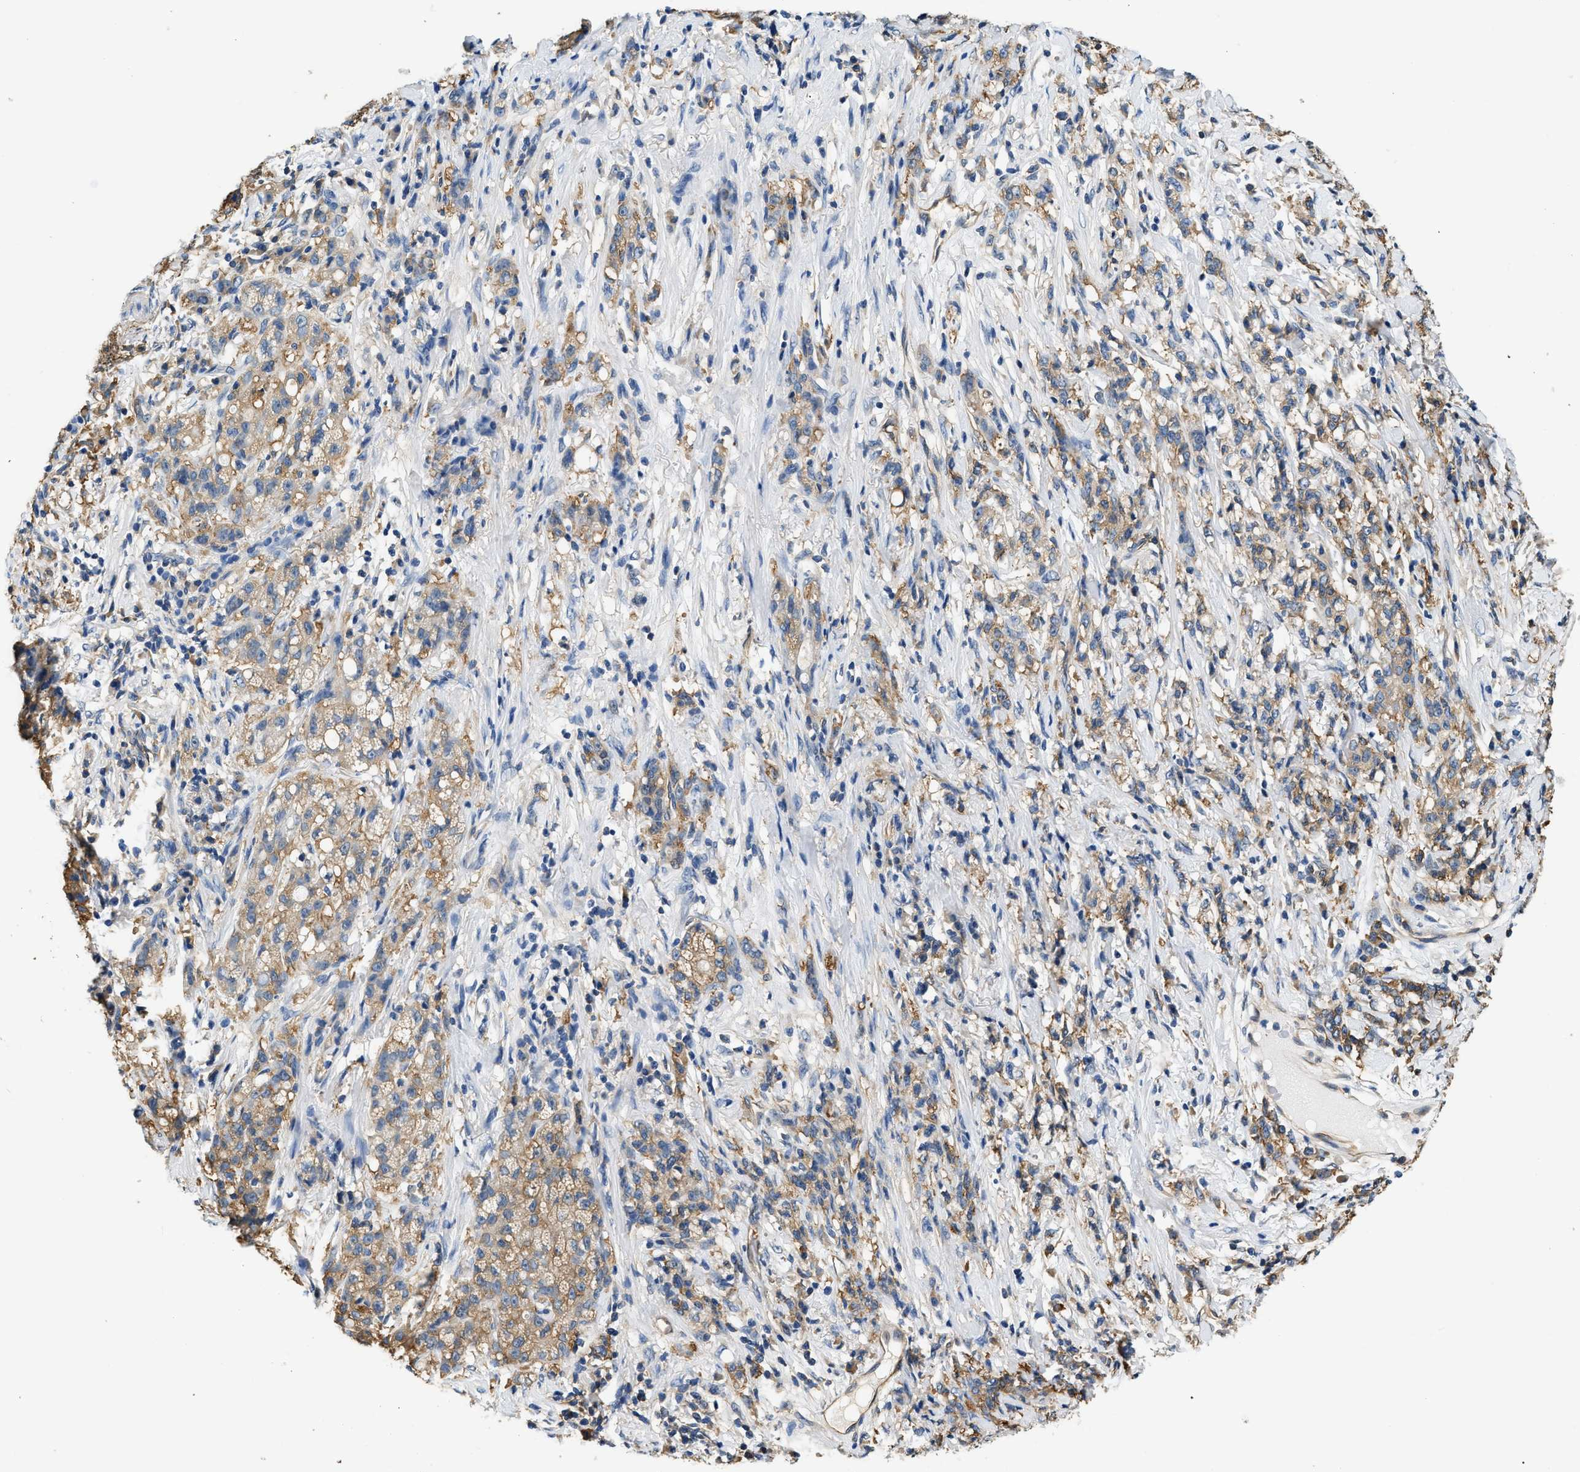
{"staining": {"intensity": "moderate", "quantity": ">75%", "location": "cytoplasmic/membranous"}, "tissue": "stomach cancer", "cell_type": "Tumor cells", "image_type": "cancer", "snomed": [{"axis": "morphology", "description": "Adenocarcinoma, NOS"}, {"axis": "topography", "description": "Stomach, lower"}], "caption": "Human stomach adenocarcinoma stained with a brown dye reveals moderate cytoplasmic/membranous positive expression in about >75% of tumor cells.", "gene": "PPP2R1B", "patient": {"sex": "male", "age": 88}}